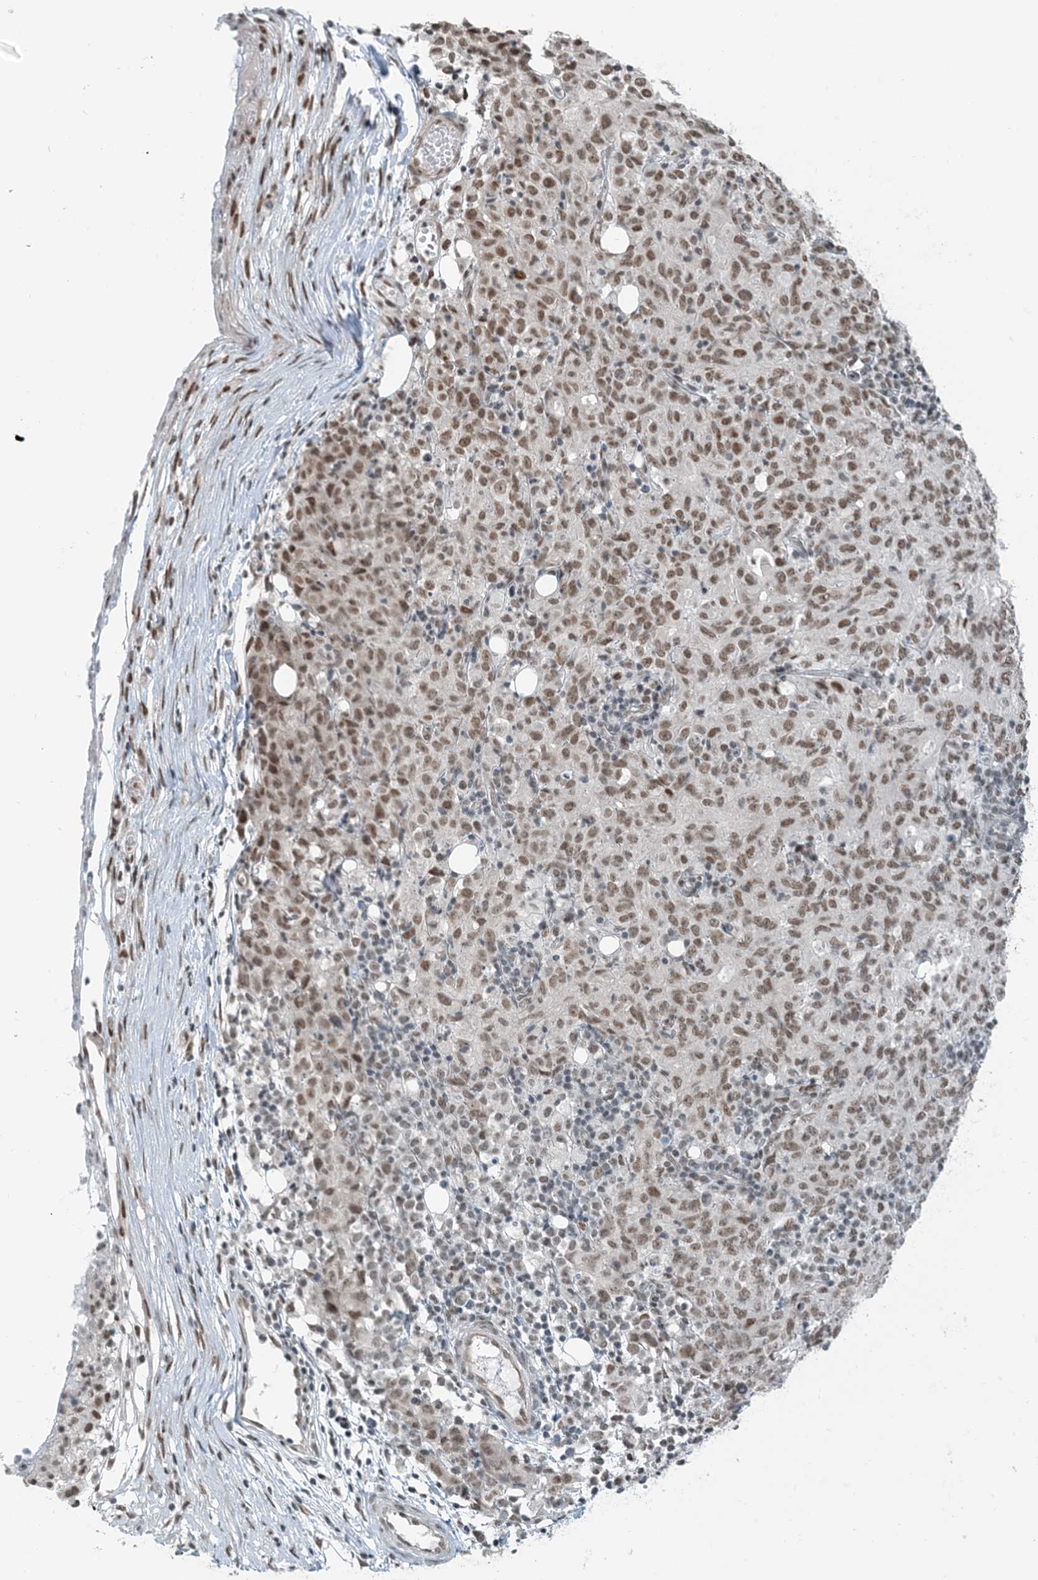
{"staining": {"intensity": "moderate", "quantity": ">75%", "location": "nuclear"}, "tissue": "ovarian cancer", "cell_type": "Tumor cells", "image_type": "cancer", "snomed": [{"axis": "morphology", "description": "Carcinoma, endometroid"}, {"axis": "topography", "description": "Ovary"}], "caption": "Immunohistochemistry image of neoplastic tissue: endometroid carcinoma (ovarian) stained using IHC shows medium levels of moderate protein expression localized specifically in the nuclear of tumor cells, appearing as a nuclear brown color.", "gene": "ZNF500", "patient": {"sex": "female", "age": 42}}